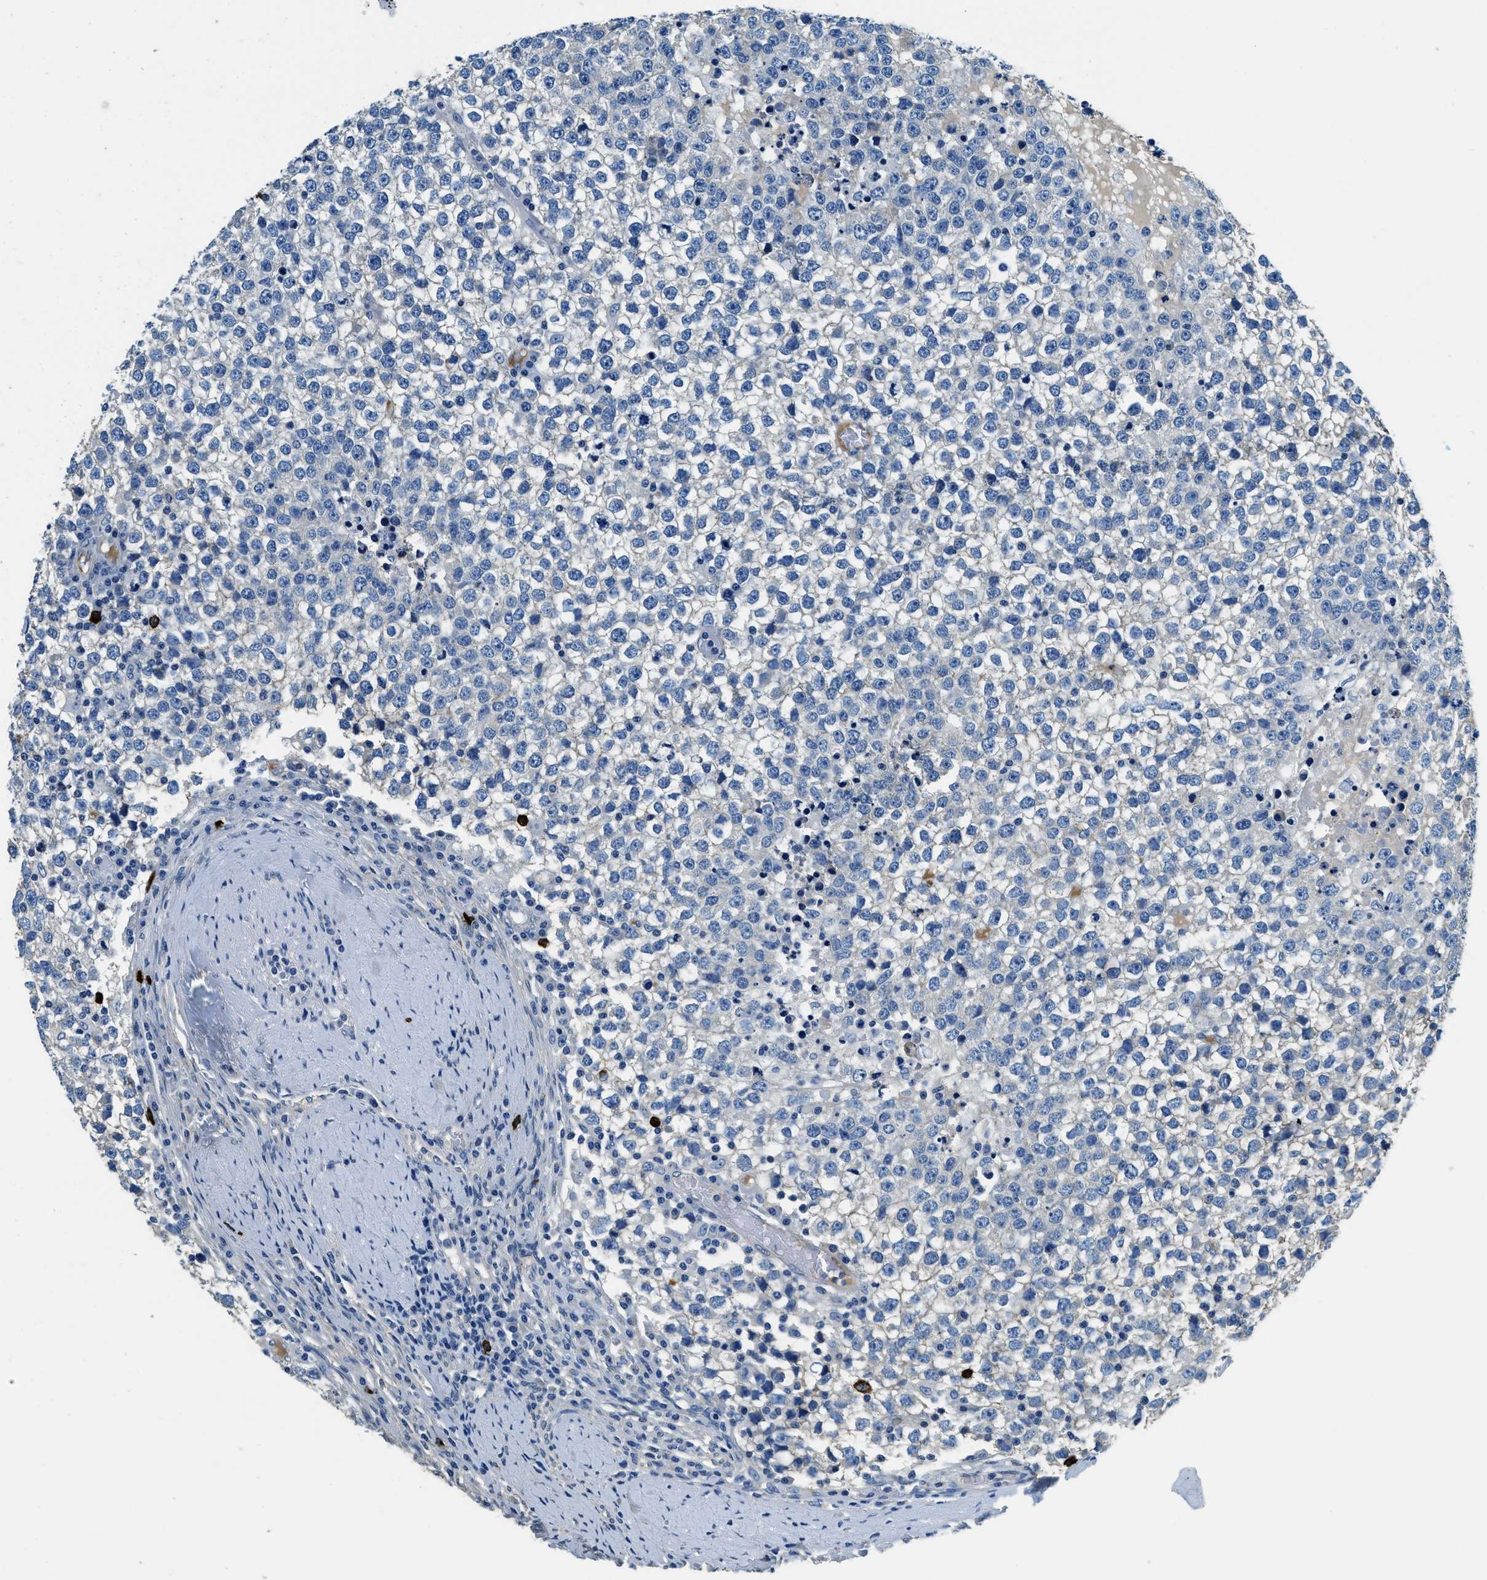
{"staining": {"intensity": "negative", "quantity": "none", "location": "none"}, "tissue": "testis cancer", "cell_type": "Tumor cells", "image_type": "cancer", "snomed": [{"axis": "morphology", "description": "Seminoma, NOS"}, {"axis": "topography", "description": "Testis"}], "caption": "DAB (3,3'-diaminobenzidine) immunohistochemical staining of human testis cancer reveals no significant expression in tumor cells.", "gene": "TMEM186", "patient": {"sex": "male", "age": 65}}